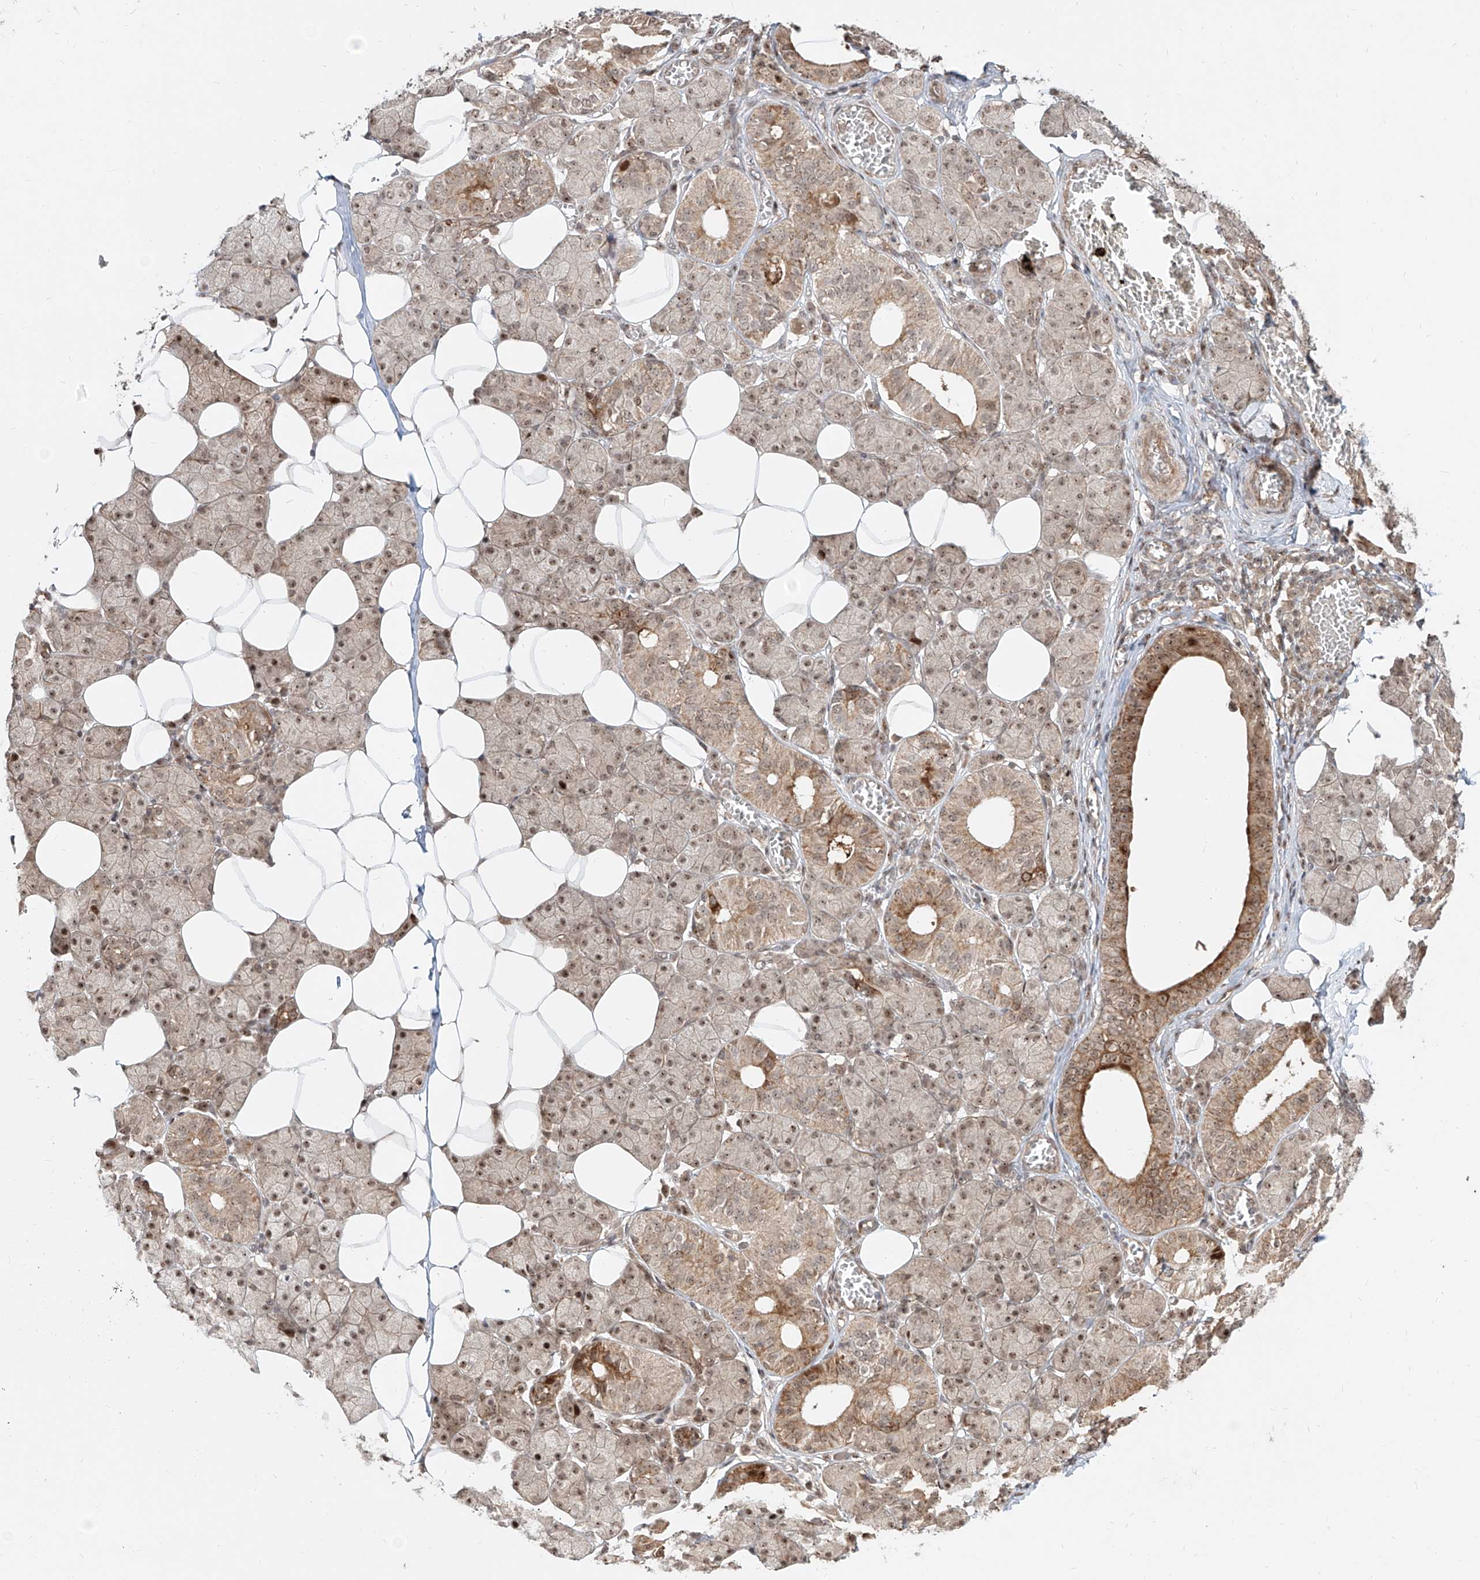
{"staining": {"intensity": "moderate", "quantity": ">75%", "location": "cytoplasmic/membranous,nuclear"}, "tissue": "salivary gland", "cell_type": "Glandular cells", "image_type": "normal", "snomed": [{"axis": "morphology", "description": "Normal tissue, NOS"}, {"axis": "topography", "description": "Salivary gland"}], "caption": "Immunohistochemical staining of normal human salivary gland exhibits medium levels of moderate cytoplasmic/membranous,nuclear staining in about >75% of glandular cells.", "gene": "ZNF710", "patient": {"sex": "female", "age": 33}}